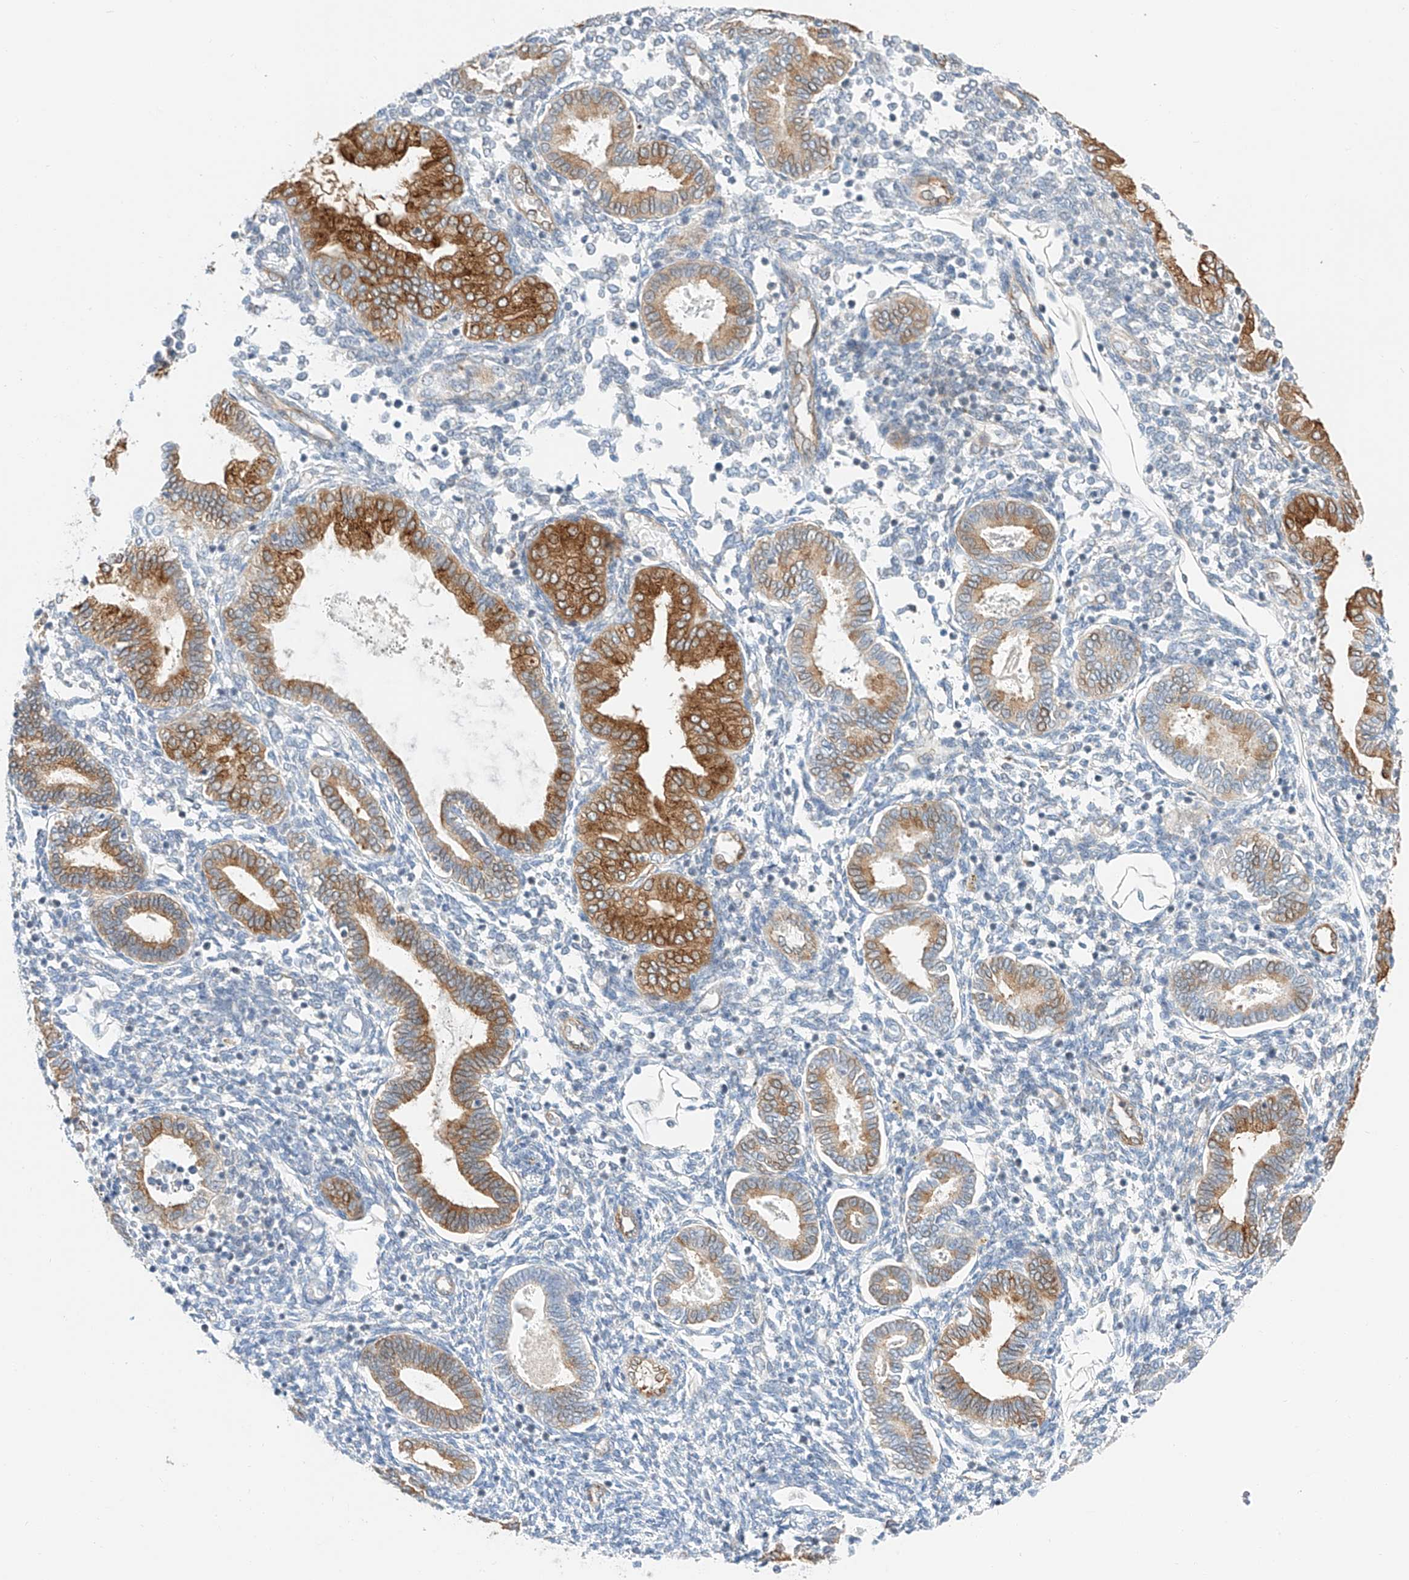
{"staining": {"intensity": "negative", "quantity": "none", "location": "none"}, "tissue": "endometrium", "cell_type": "Cells in endometrial stroma", "image_type": "normal", "snomed": [{"axis": "morphology", "description": "Normal tissue, NOS"}, {"axis": "topography", "description": "Endometrium"}], "caption": "DAB immunohistochemical staining of unremarkable human endometrium exhibits no significant staining in cells in endometrial stroma. (Brightfield microscopy of DAB (3,3'-diaminobenzidine) IHC at high magnification).", "gene": "CARMIL1", "patient": {"sex": "female", "age": 53}}